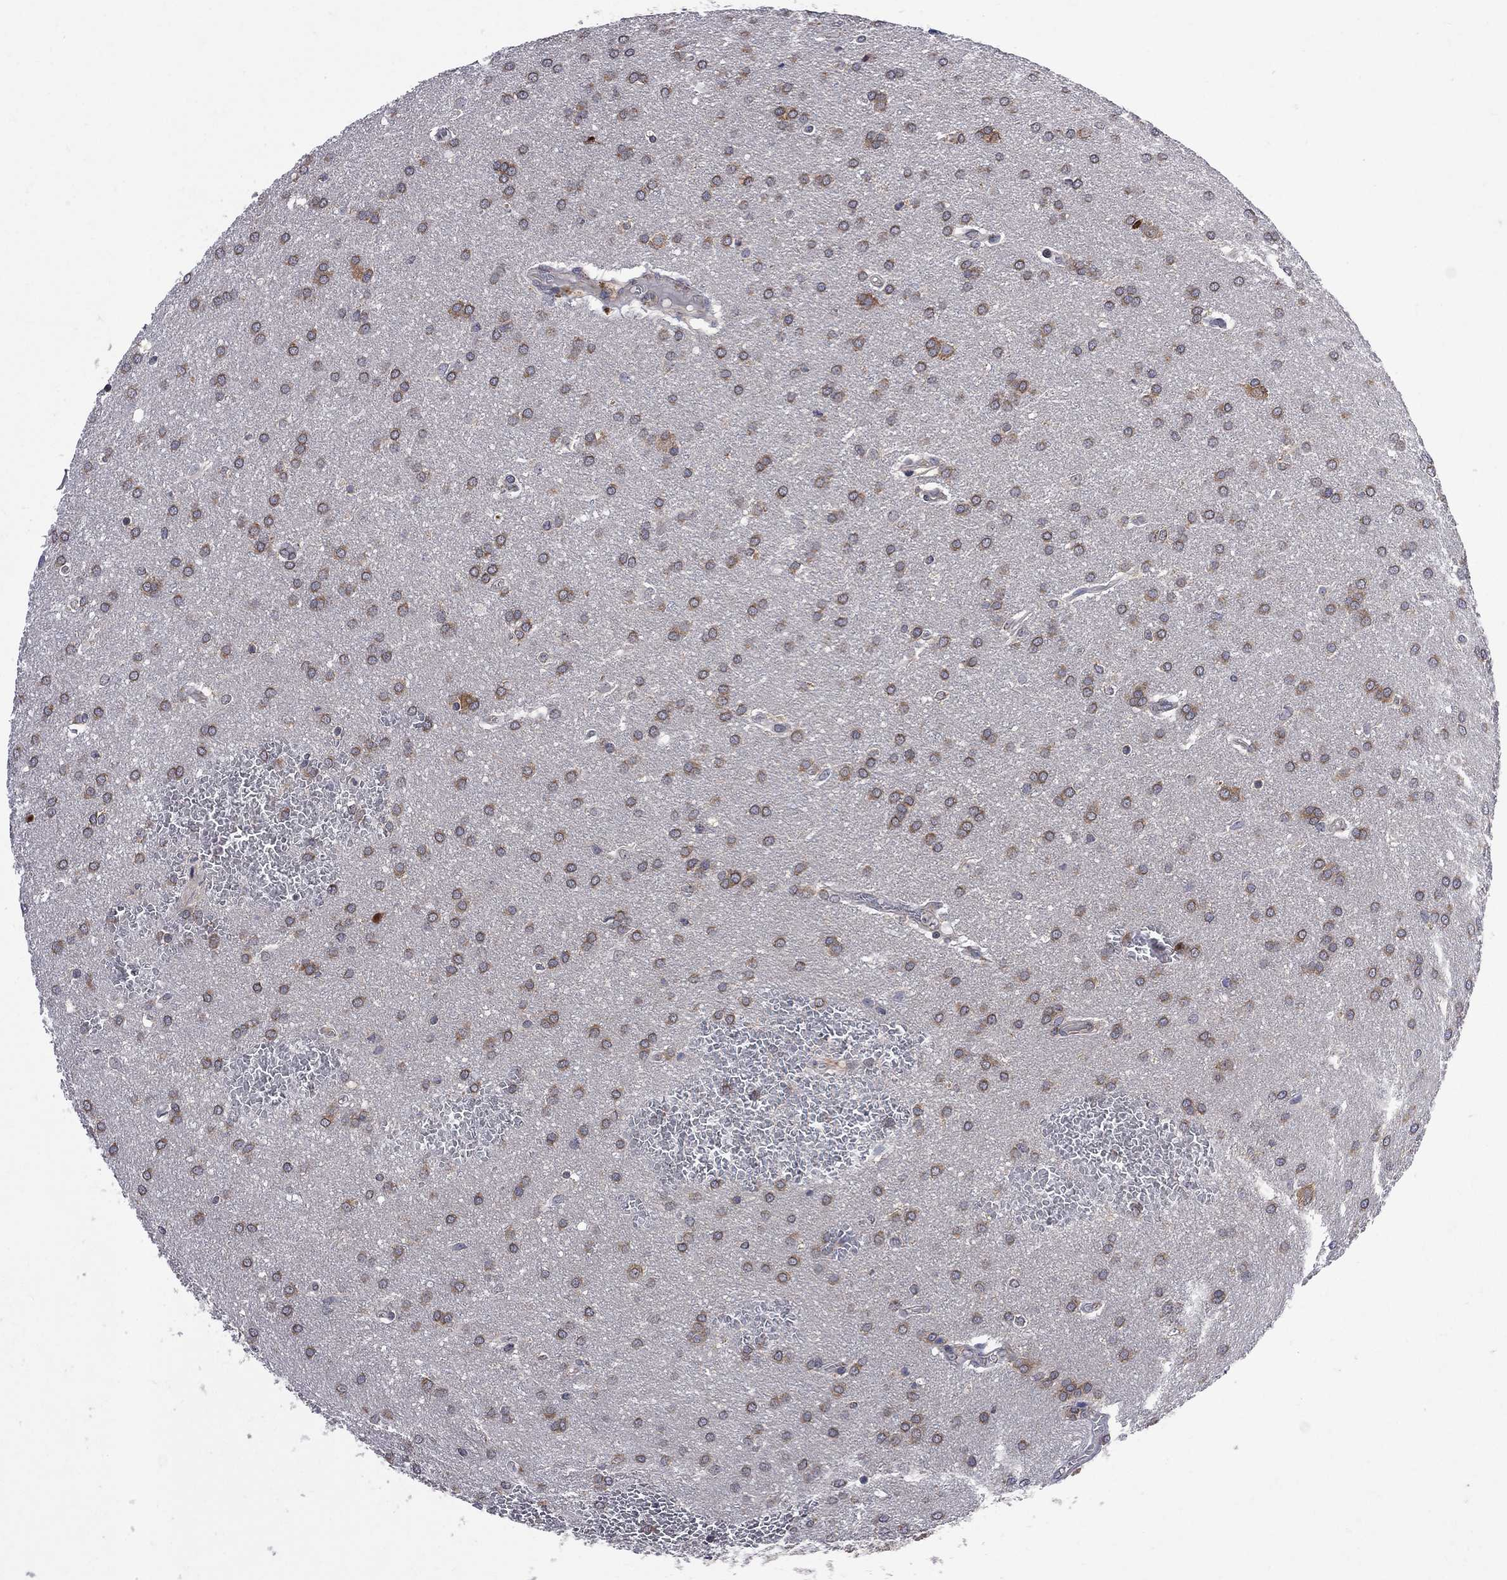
{"staining": {"intensity": "moderate", "quantity": ">75%", "location": "cytoplasmic/membranous"}, "tissue": "glioma", "cell_type": "Tumor cells", "image_type": "cancer", "snomed": [{"axis": "morphology", "description": "Glioma, malignant, Low grade"}, {"axis": "topography", "description": "Brain"}], "caption": "There is medium levels of moderate cytoplasmic/membranous staining in tumor cells of glioma, as demonstrated by immunohistochemical staining (brown color).", "gene": "CNOT11", "patient": {"sex": "female", "age": 32}}